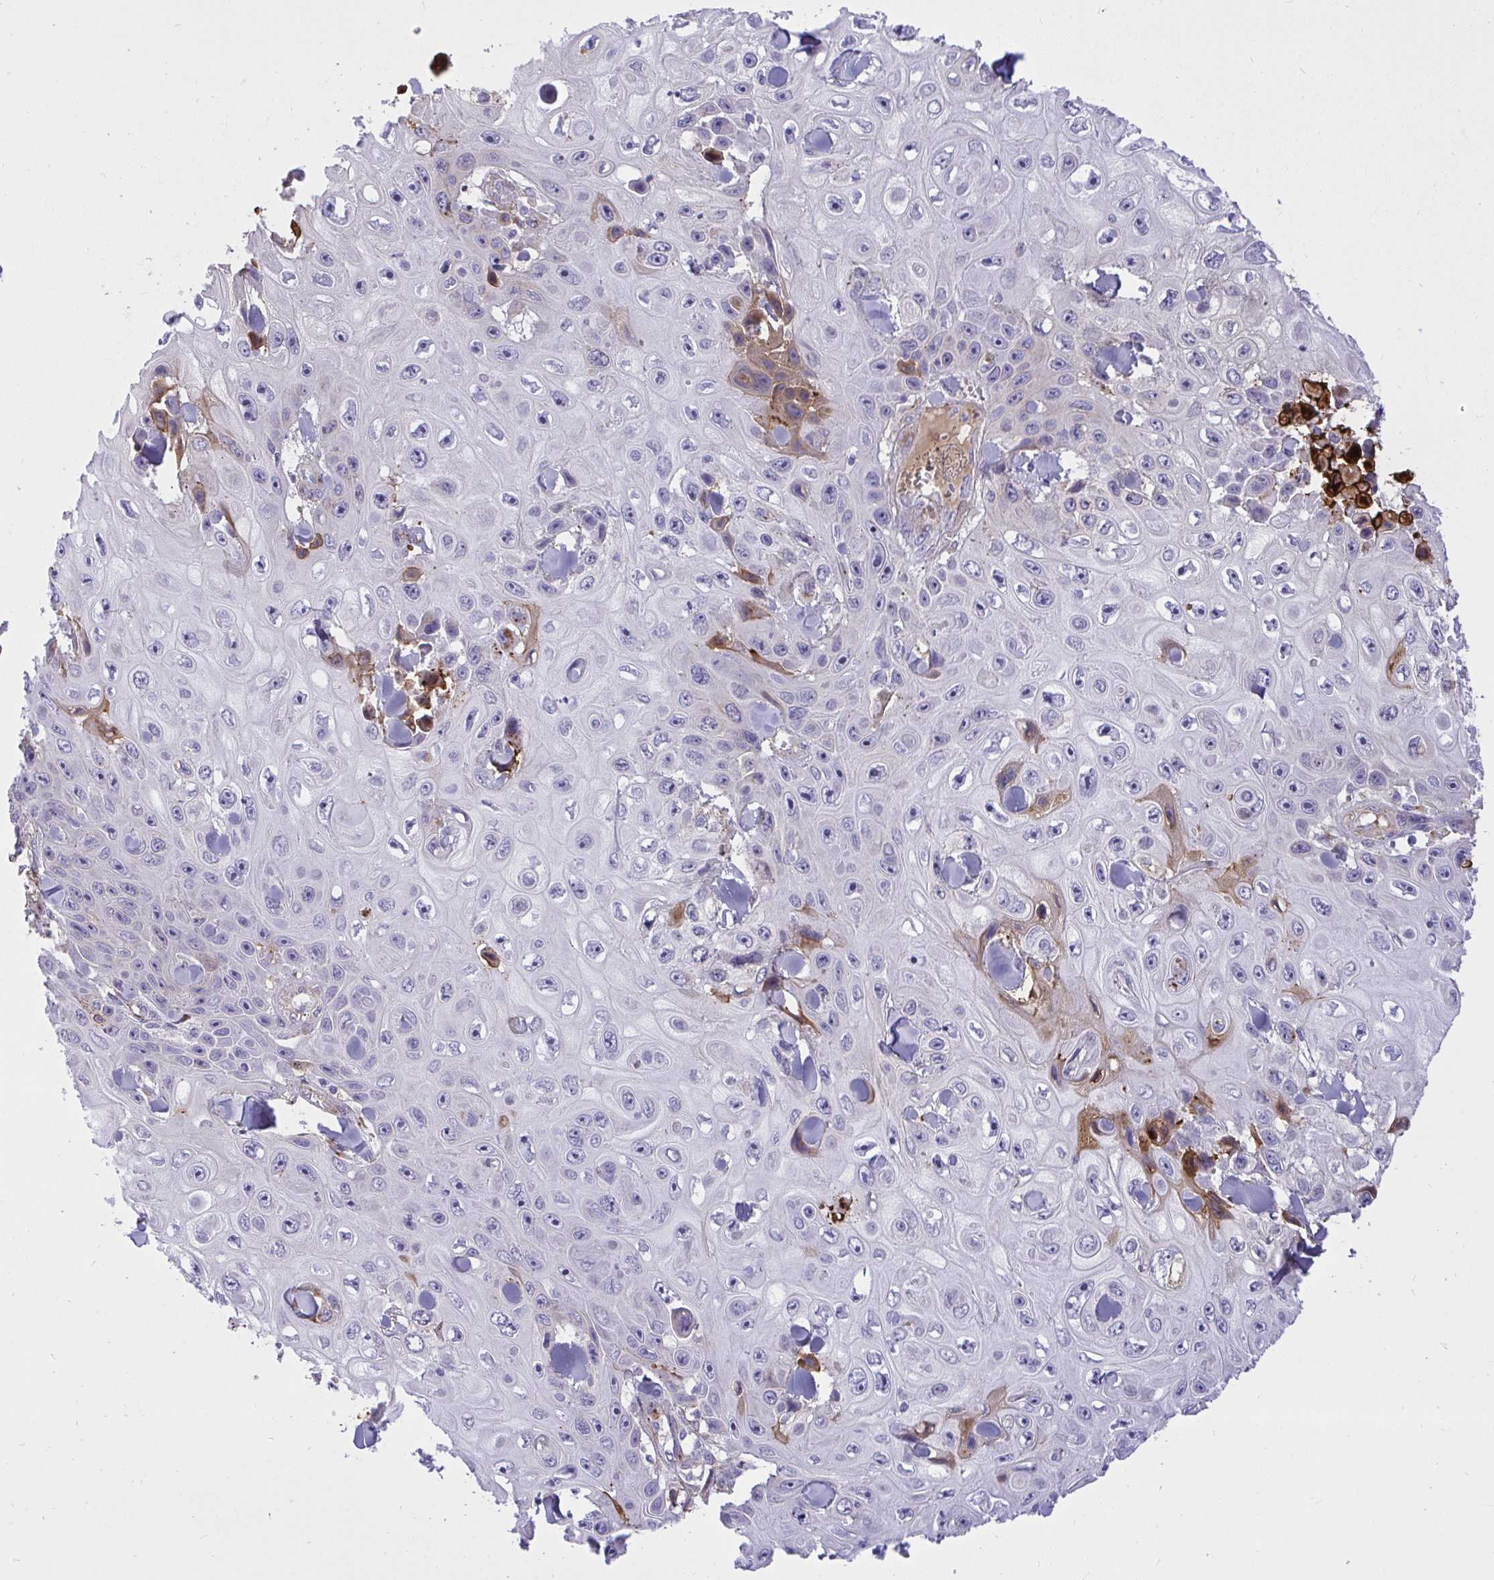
{"staining": {"intensity": "moderate", "quantity": "<25%", "location": "cytoplasmic/membranous"}, "tissue": "skin cancer", "cell_type": "Tumor cells", "image_type": "cancer", "snomed": [{"axis": "morphology", "description": "Squamous cell carcinoma, NOS"}, {"axis": "topography", "description": "Skin"}], "caption": "Human skin cancer (squamous cell carcinoma) stained with a protein marker shows moderate staining in tumor cells.", "gene": "F2", "patient": {"sex": "male", "age": 82}}